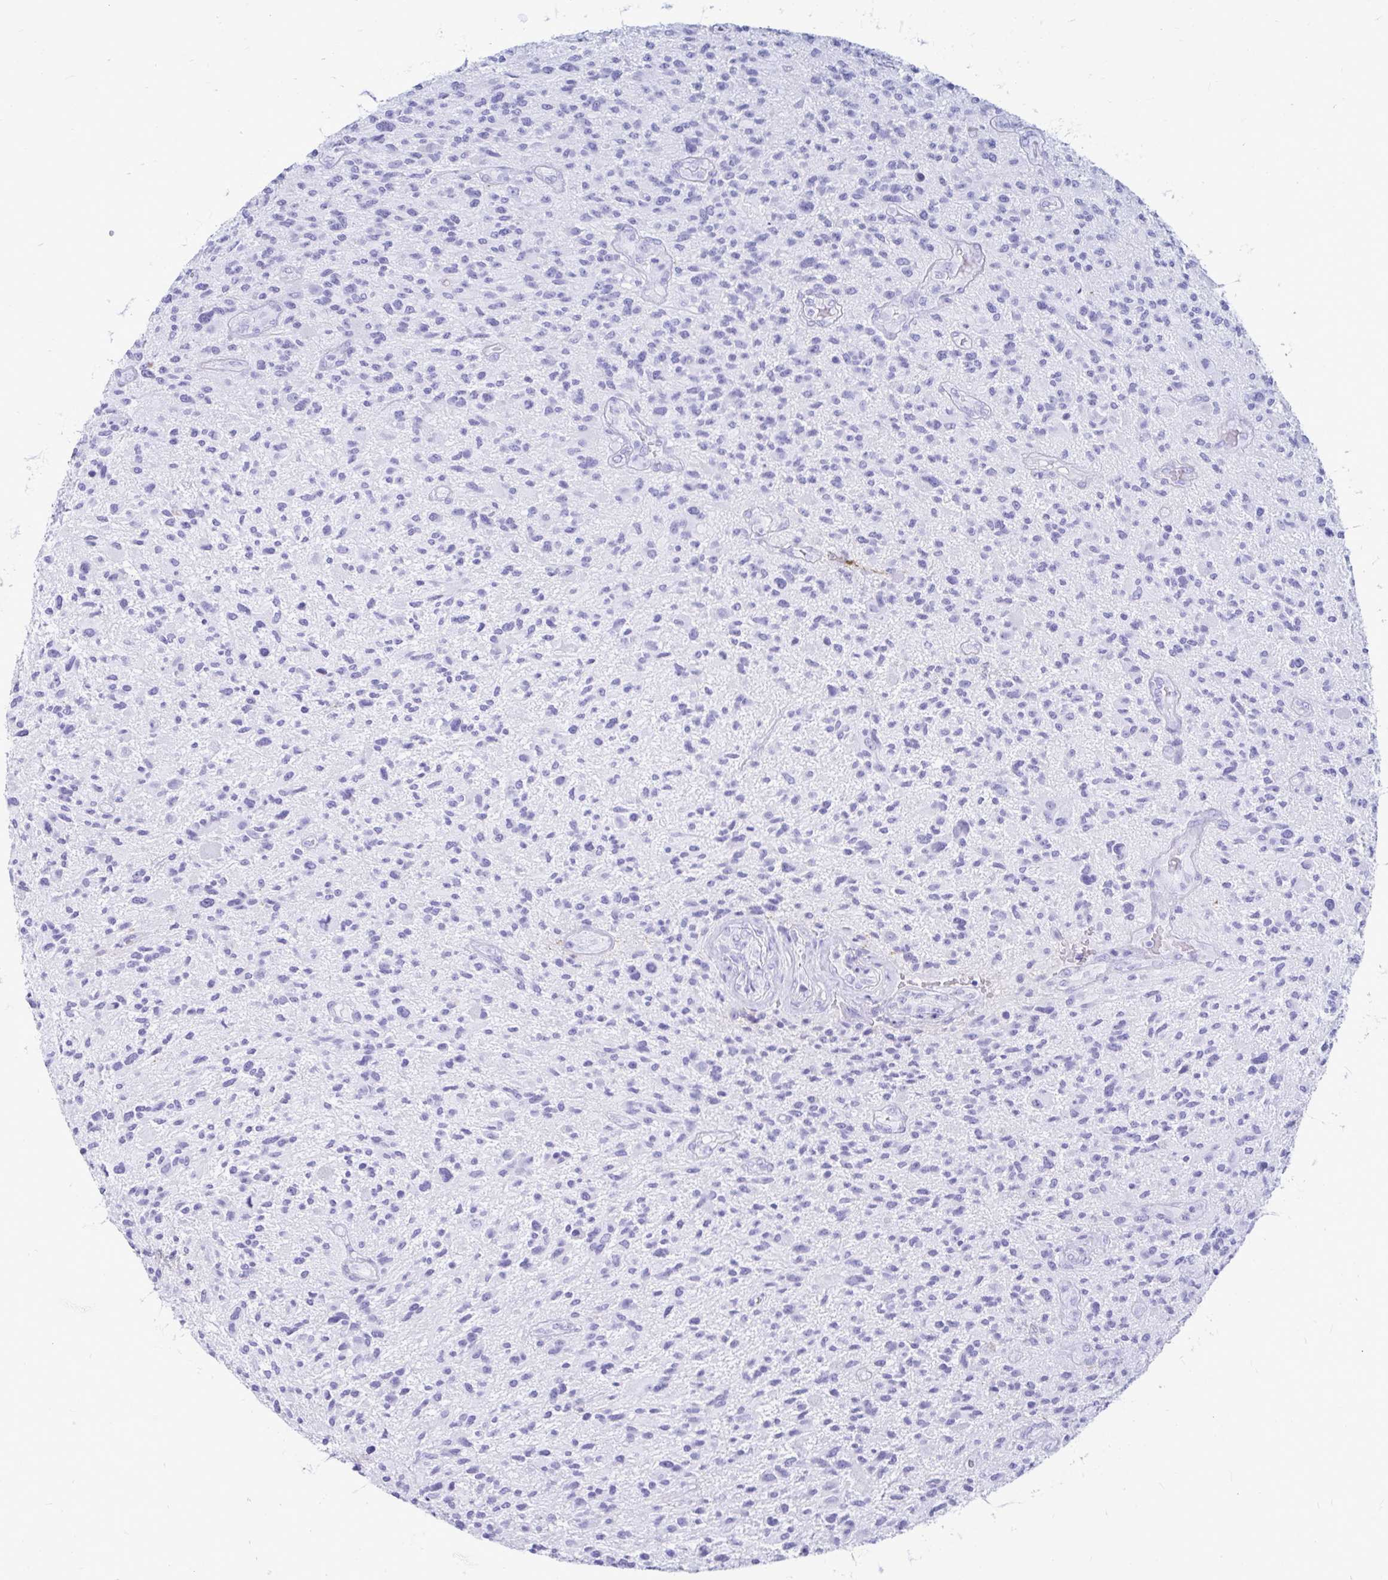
{"staining": {"intensity": "negative", "quantity": "none", "location": "none"}, "tissue": "glioma", "cell_type": "Tumor cells", "image_type": "cancer", "snomed": [{"axis": "morphology", "description": "Glioma, malignant, High grade"}, {"axis": "topography", "description": "Brain"}], "caption": "IHC histopathology image of neoplastic tissue: glioma stained with DAB exhibits no significant protein staining in tumor cells.", "gene": "OR10R2", "patient": {"sex": "male", "age": 47}}